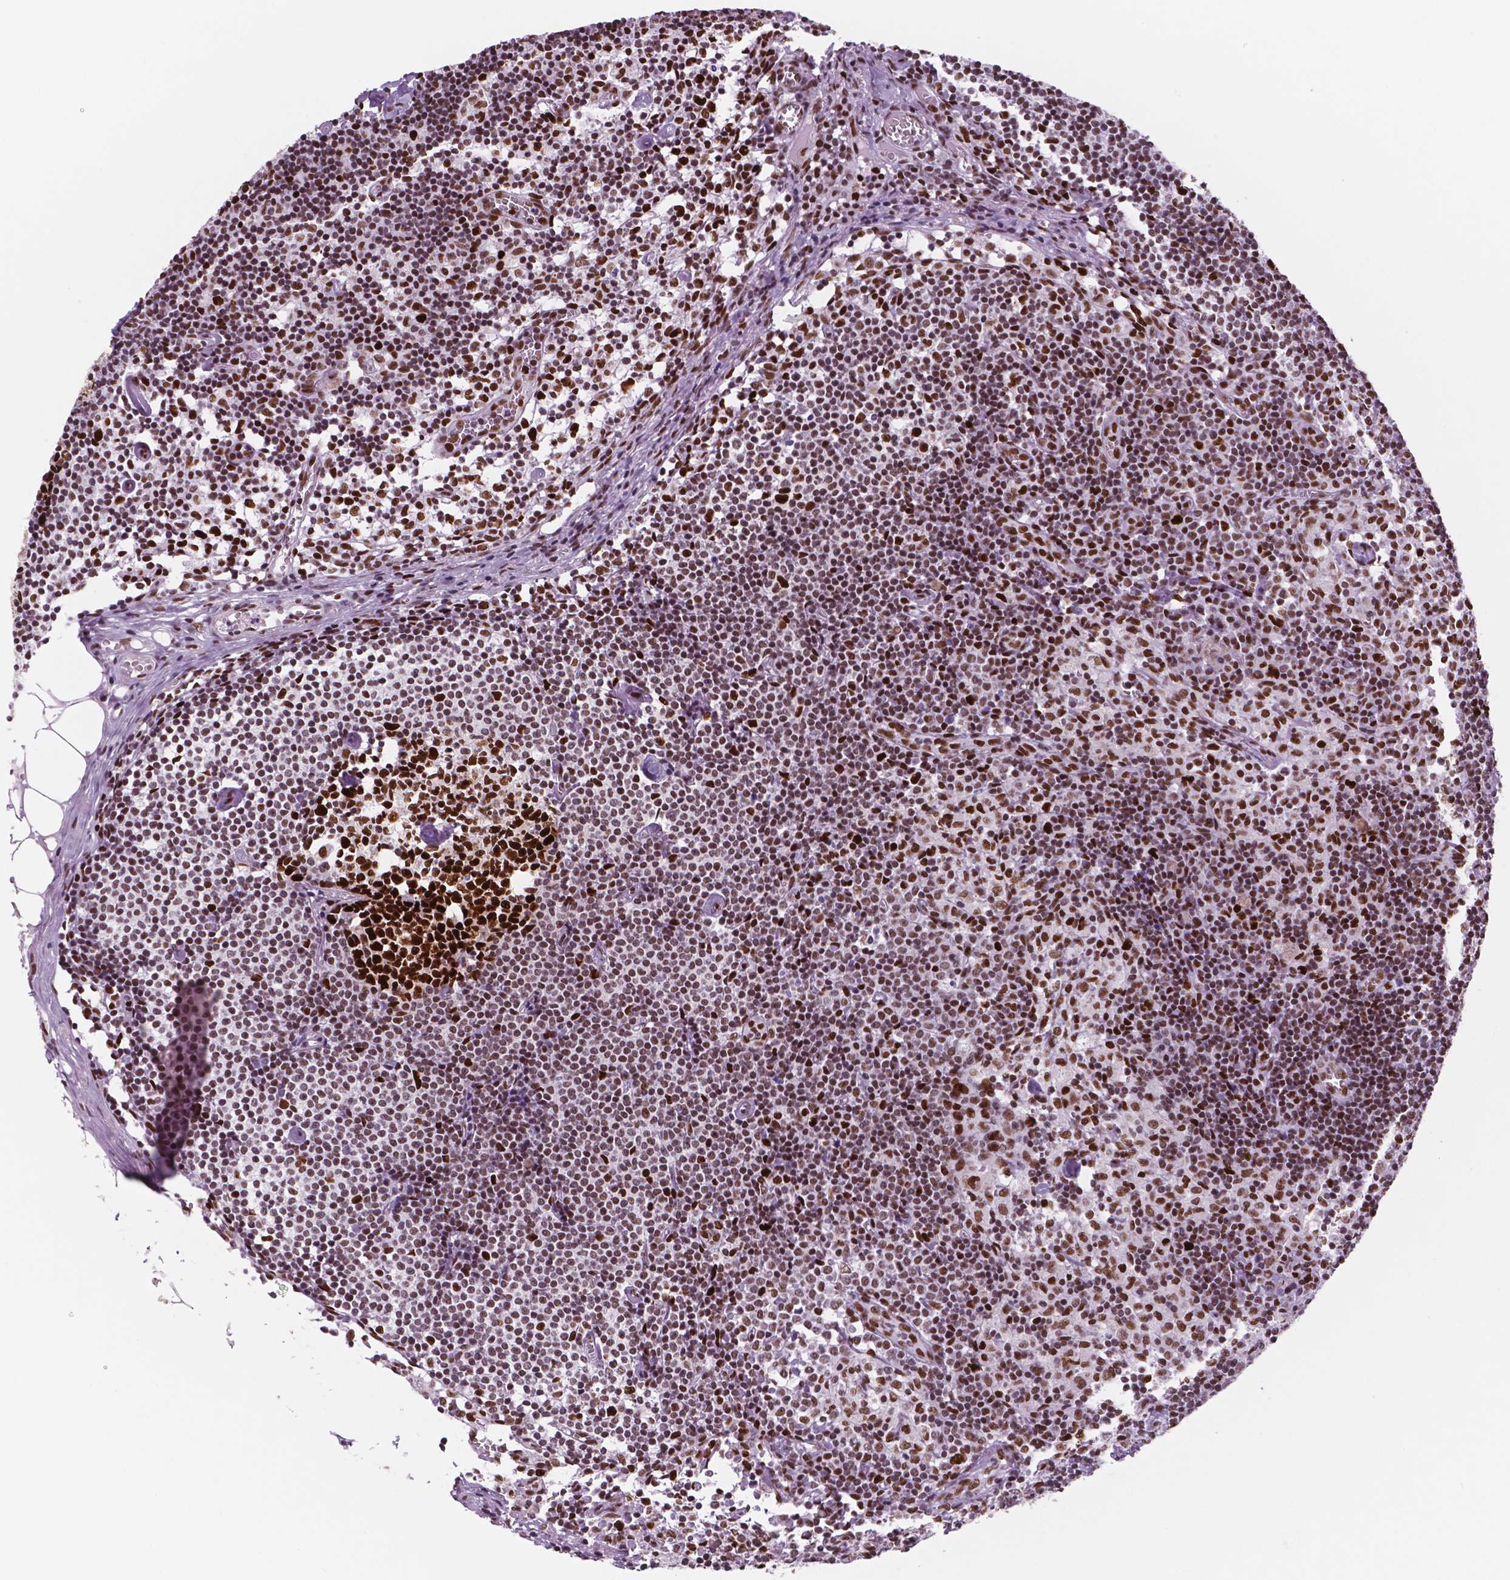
{"staining": {"intensity": "strong", "quantity": ">75%", "location": "nuclear"}, "tissue": "lymph node", "cell_type": "Germinal center cells", "image_type": "normal", "snomed": [{"axis": "morphology", "description": "Normal tissue, NOS"}, {"axis": "topography", "description": "Lymph node"}], "caption": "Immunohistochemical staining of benign human lymph node reveals >75% levels of strong nuclear protein expression in about >75% of germinal center cells.", "gene": "MSH6", "patient": {"sex": "female", "age": 52}}